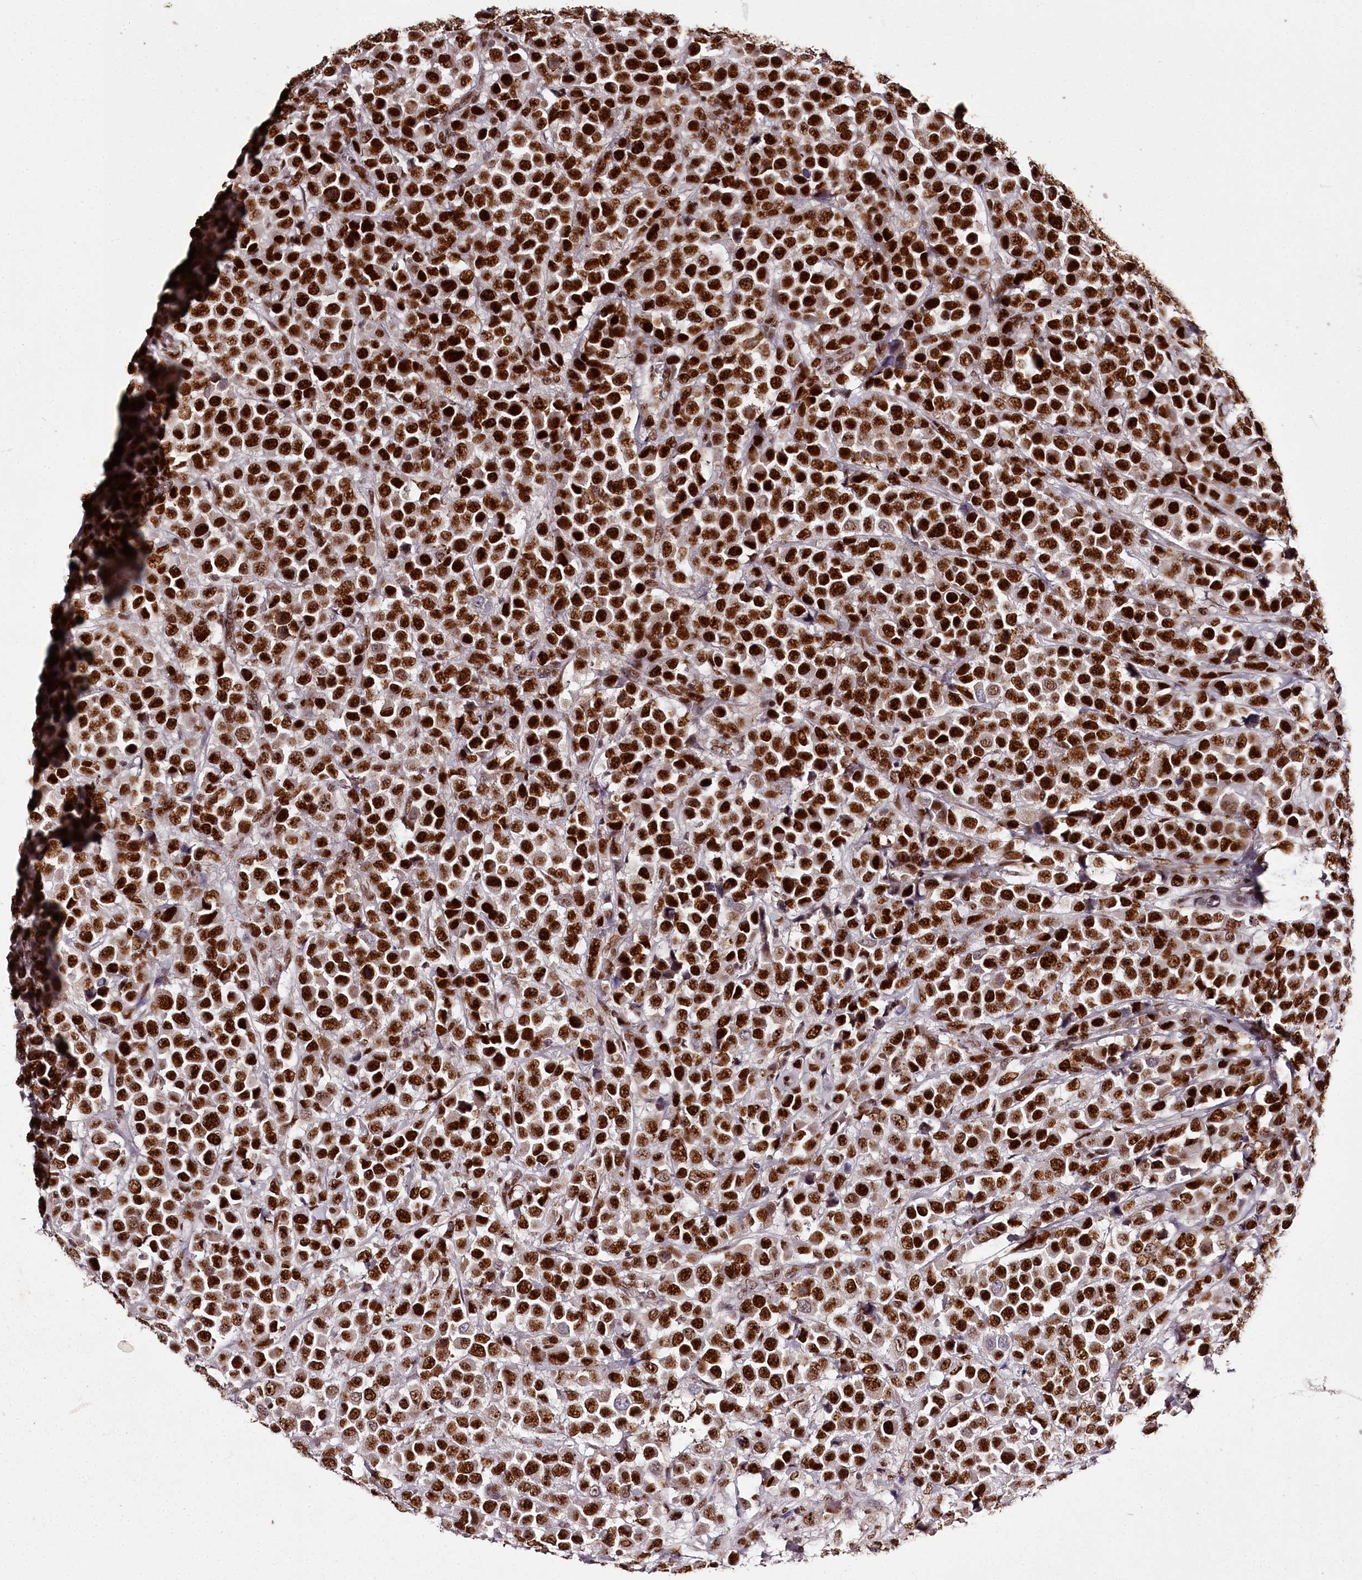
{"staining": {"intensity": "strong", "quantity": ">75%", "location": "nuclear"}, "tissue": "breast cancer", "cell_type": "Tumor cells", "image_type": "cancer", "snomed": [{"axis": "morphology", "description": "Duct carcinoma"}, {"axis": "topography", "description": "Breast"}], "caption": "There is high levels of strong nuclear staining in tumor cells of breast infiltrating ductal carcinoma, as demonstrated by immunohistochemical staining (brown color).", "gene": "PSPC1", "patient": {"sex": "female", "age": 61}}